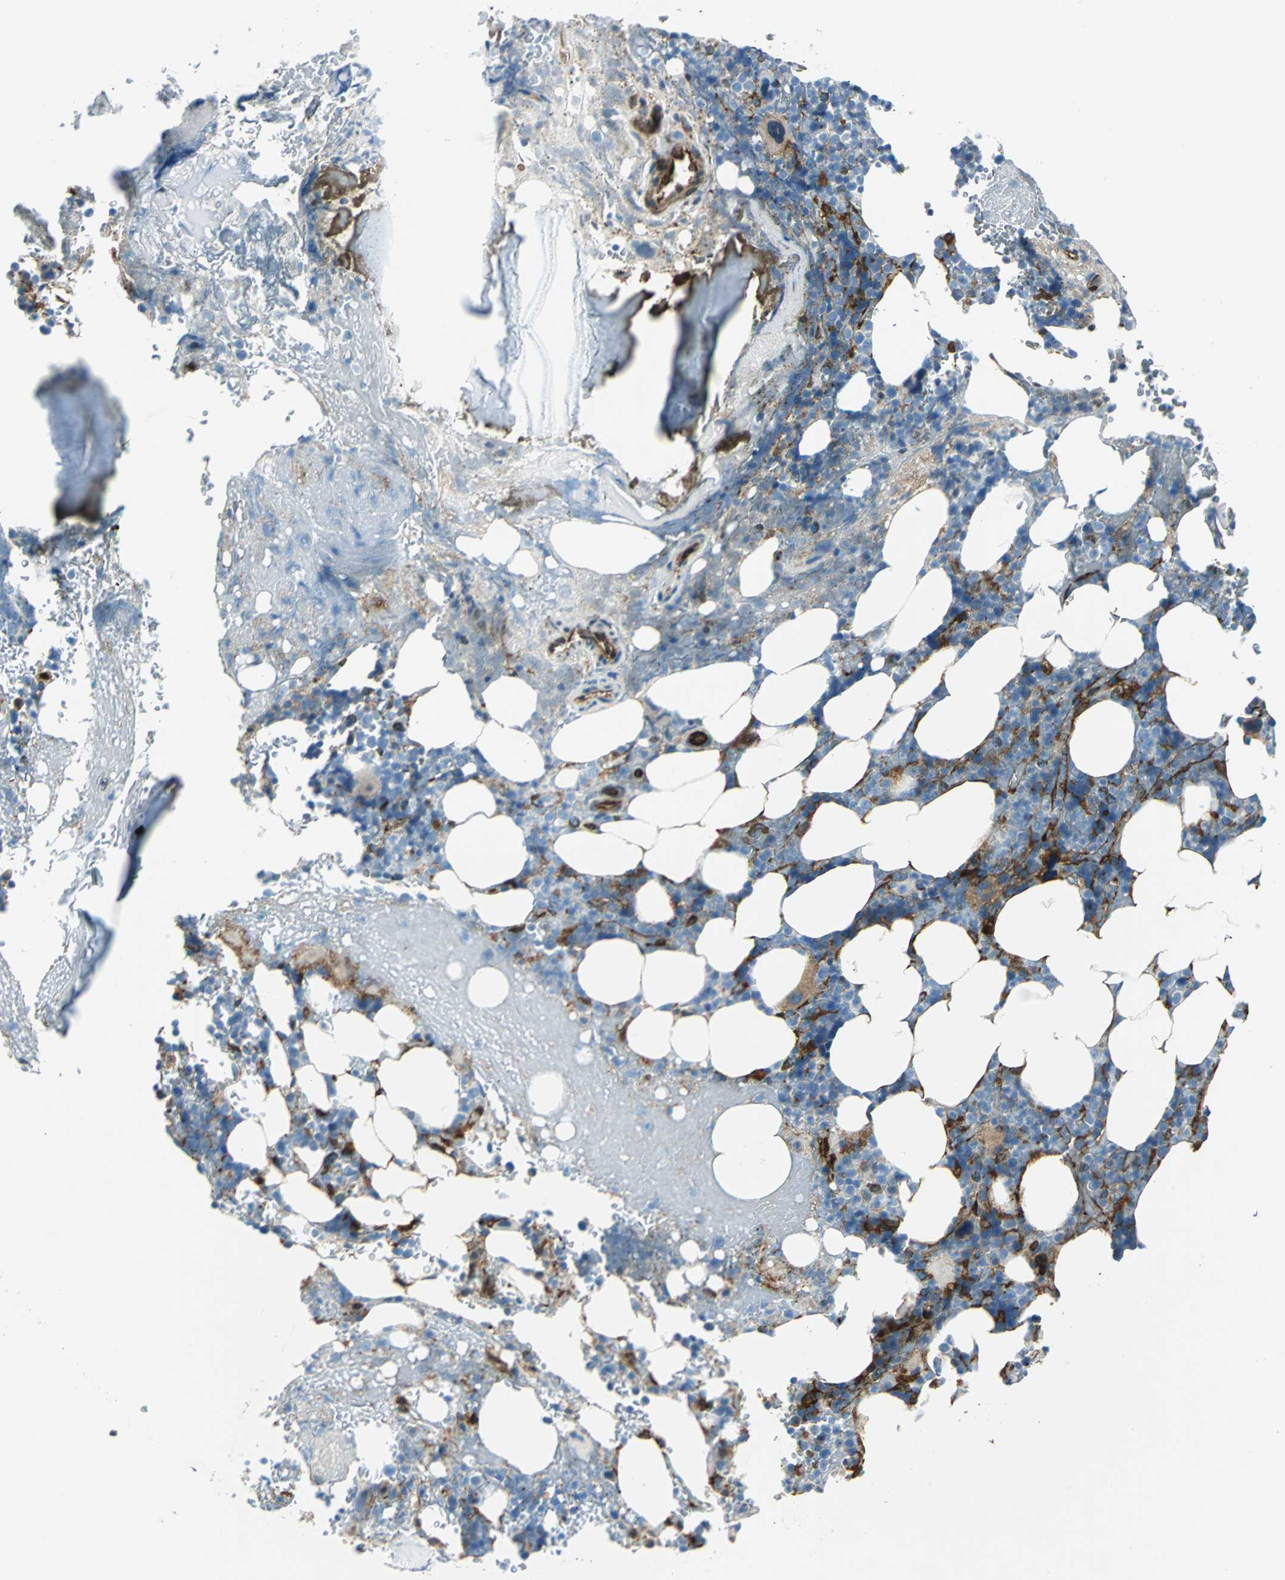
{"staining": {"intensity": "moderate", "quantity": "<25%", "location": "cytoplasmic/membranous"}, "tissue": "bone marrow", "cell_type": "Hematopoietic cells", "image_type": "normal", "snomed": [{"axis": "morphology", "description": "Normal tissue, NOS"}, {"axis": "topography", "description": "Bone marrow"}], "caption": "This histopathology image reveals normal bone marrow stained with immunohistochemistry (IHC) to label a protein in brown. The cytoplasmic/membranous of hematopoietic cells show moderate positivity for the protein. Nuclei are counter-stained blue.", "gene": "HSPB1", "patient": {"sex": "female", "age": 73}}